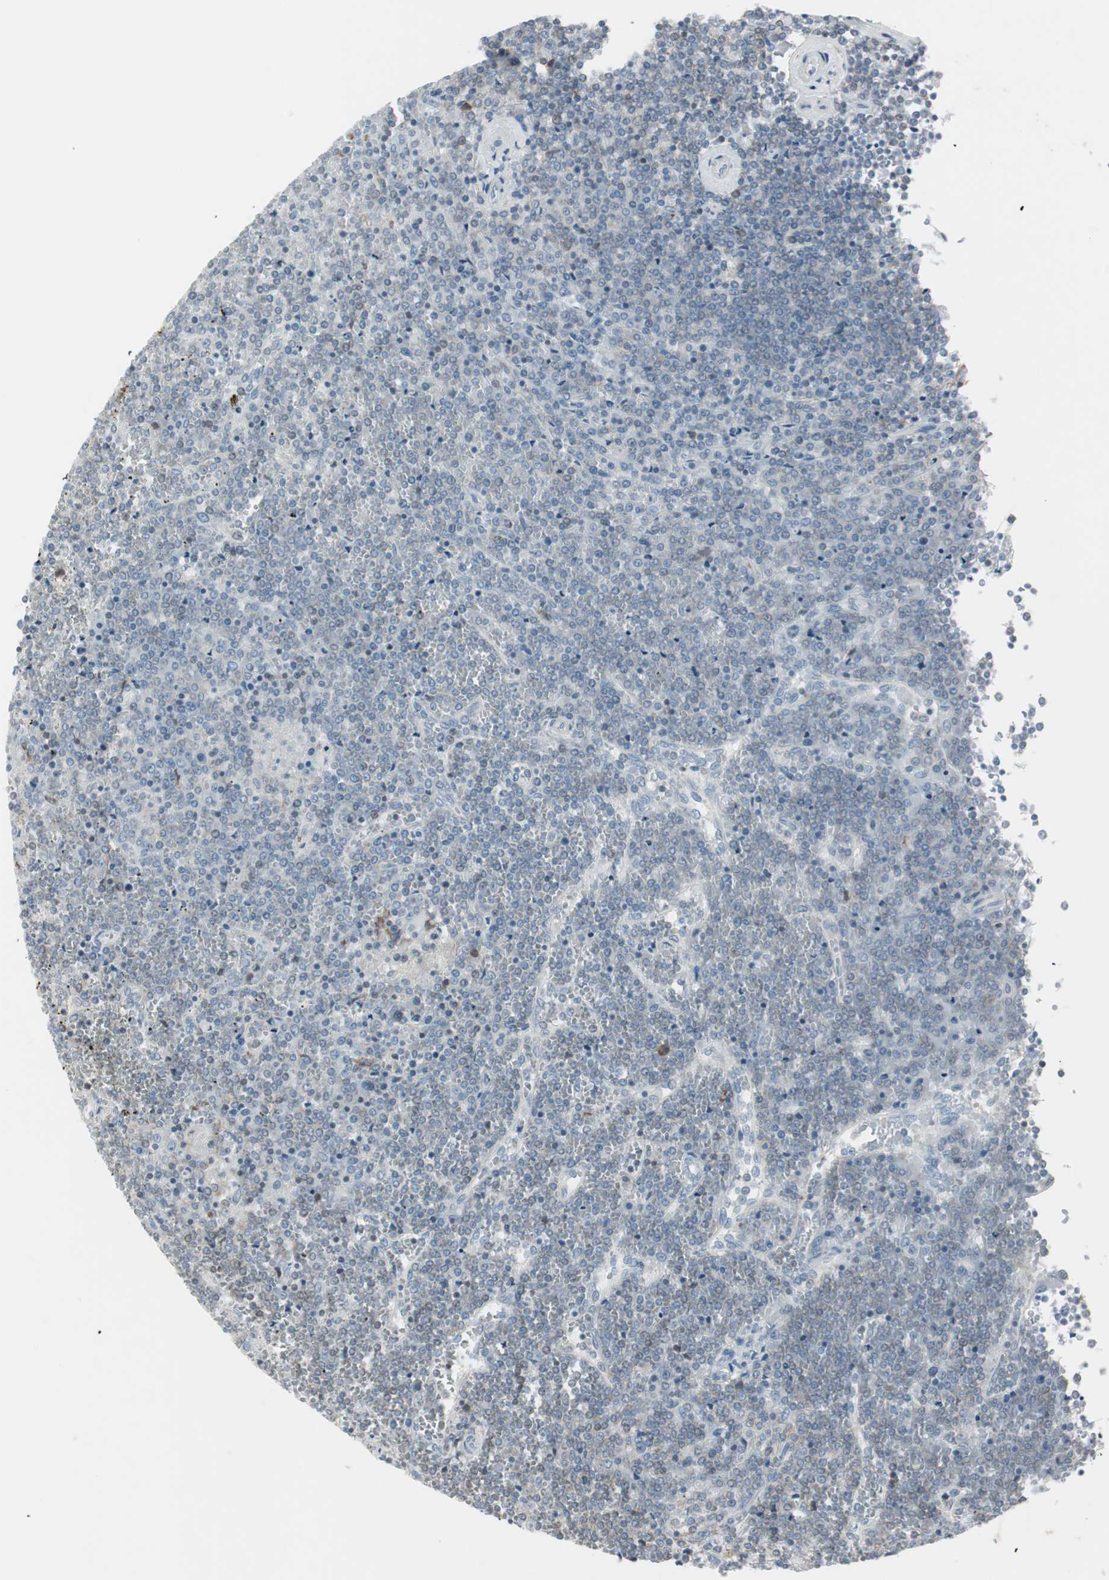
{"staining": {"intensity": "negative", "quantity": "none", "location": "none"}, "tissue": "lymphoma", "cell_type": "Tumor cells", "image_type": "cancer", "snomed": [{"axis": "morphology", "description": "Malignant lymphoma, non-Hodgkin's type, Low grade"}, {"axis": "topography", "description": "Spleen"}], "caption": "Protein analysis of low-grade malignant lymphoma, non-Hodgkin's type demonstrates no significant expression in tumor cells.", "gene": "MAP4K4", "patient": {"sex": "female", "age": 19}}